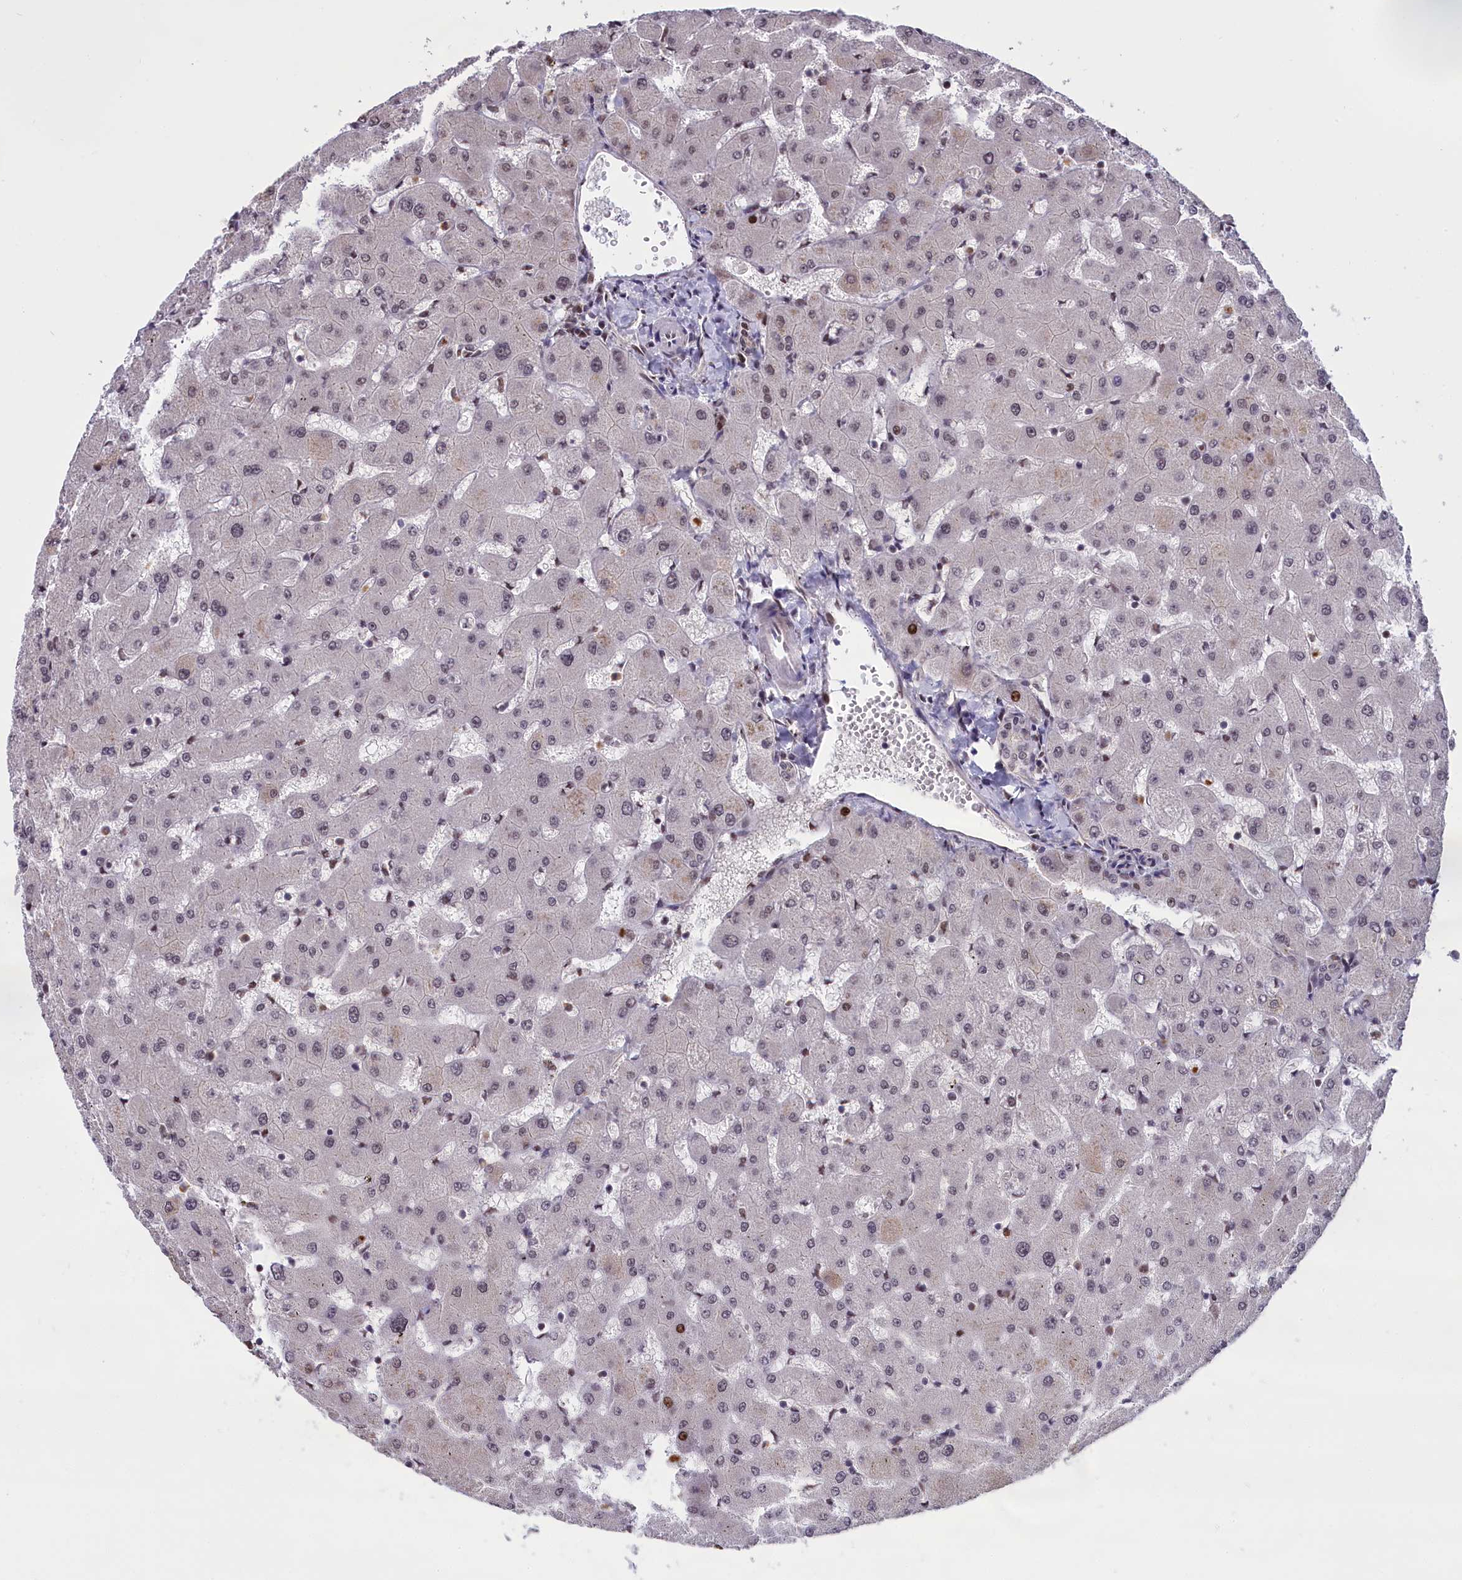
{"staining": {"intensity": "weak", "quantity": "<25%", "location": "nuclear"}, "tissue": "liver", "cell_type": "Cholangiocytes", "image_type": "normal", "snomed": [{"axis": "morphology", "description": "Normal tissue, NOS"}, {"axis": "topography", "description": "Liver"}], "caption": "A high-resolution histopathology image shows immunohistochemistry staining of normal liver, which exhibits no significant positivity in cholangiocytes. (DAB IHC with hematoxylin counter stain).", "gene": "RELB", "patient": {"sex": "female", "age": 63}}